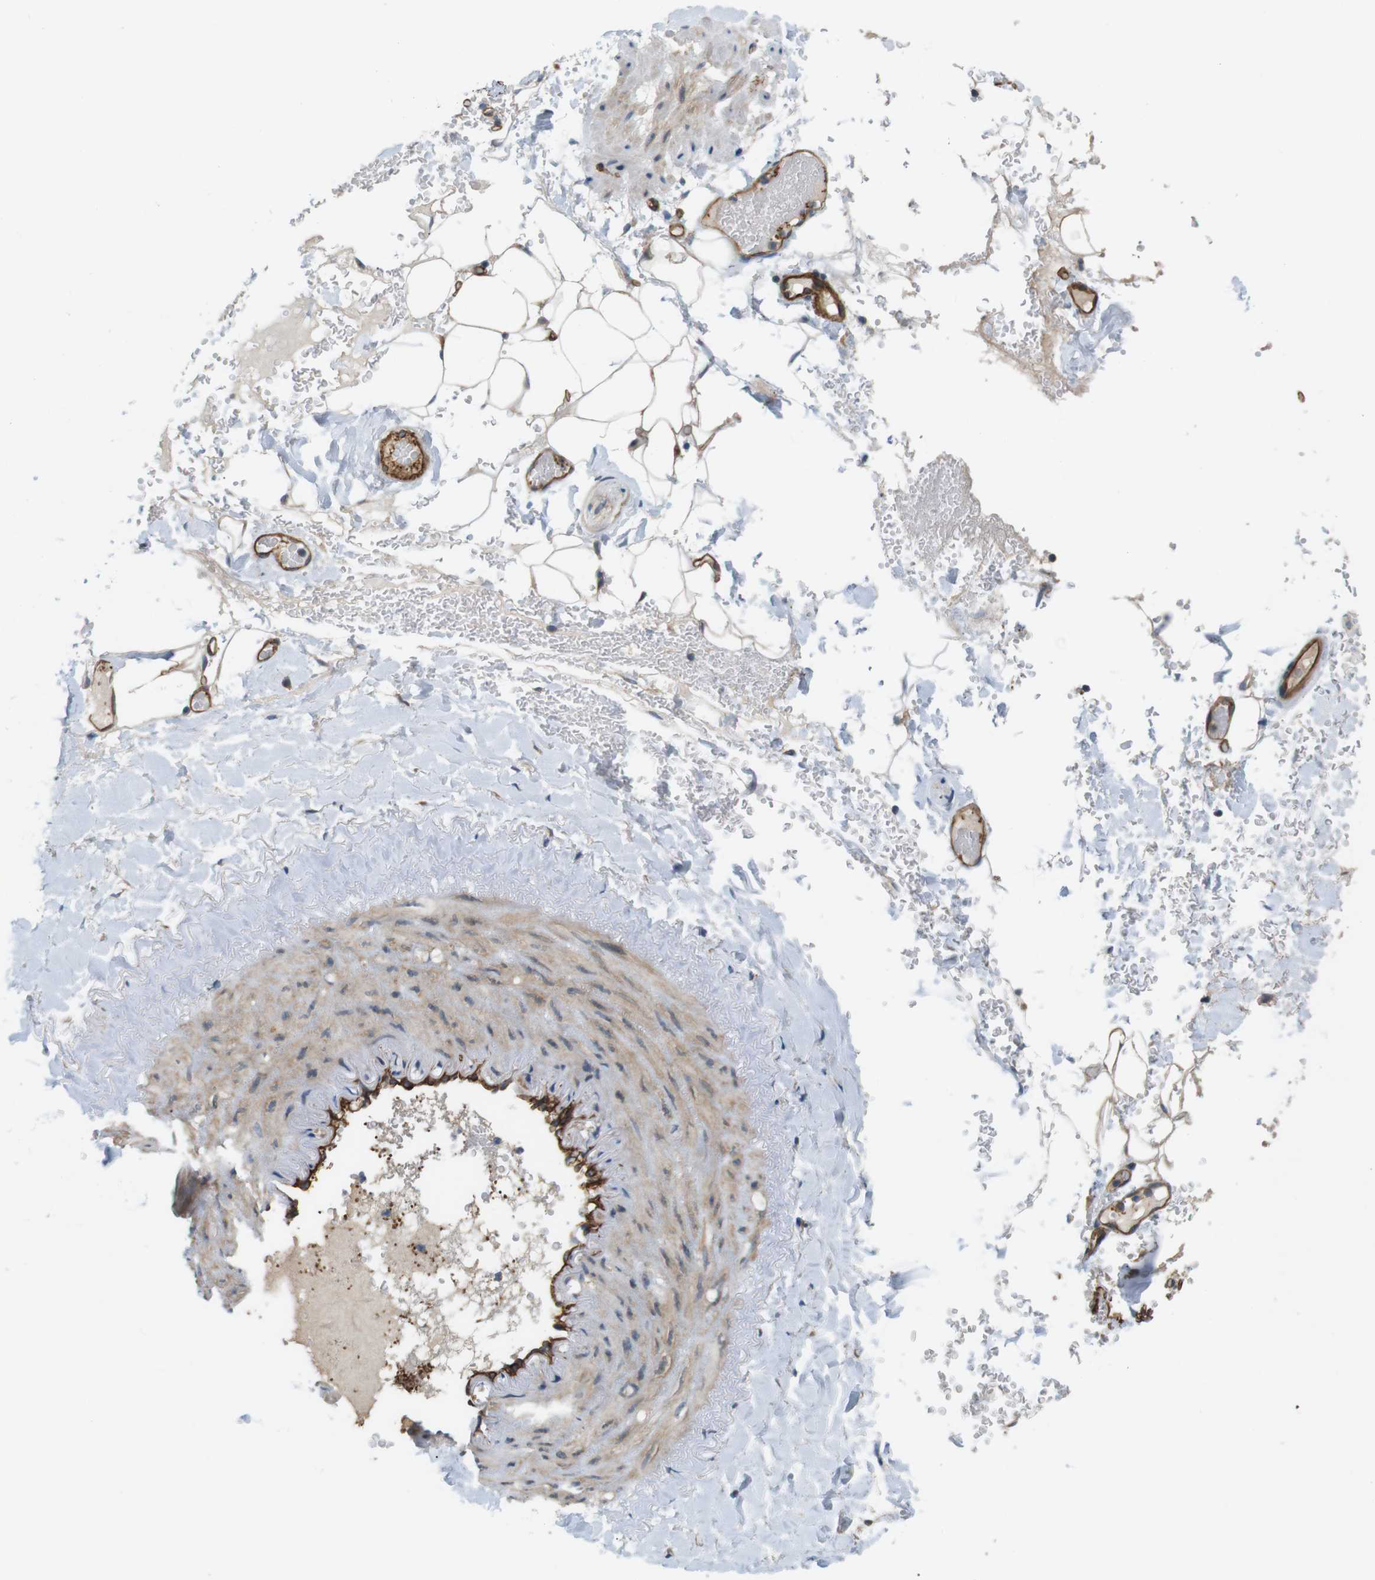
{"staining": {"intensity": "weak", "quantity": ">75%", "location": "cytoplasmic/membranous"}, "tissue": "adipose tissue", "cell_type": "Adipocytes", "image_type": "normal", "snomed": [{"axis": "morphology", "description": "Normal tissue, NOS"}, {"axis": "topography", "description": "Peripheral nerve tissue"}], "caption": "High-power microscopy captured an immunohistochemistry micrograph of normal adipose tissue, revealing weak cytoplasmic/membranous positivity in about >75% of adipocytes.", "gene": "BVES", "patient": {"sex": "male", "age": 70}}